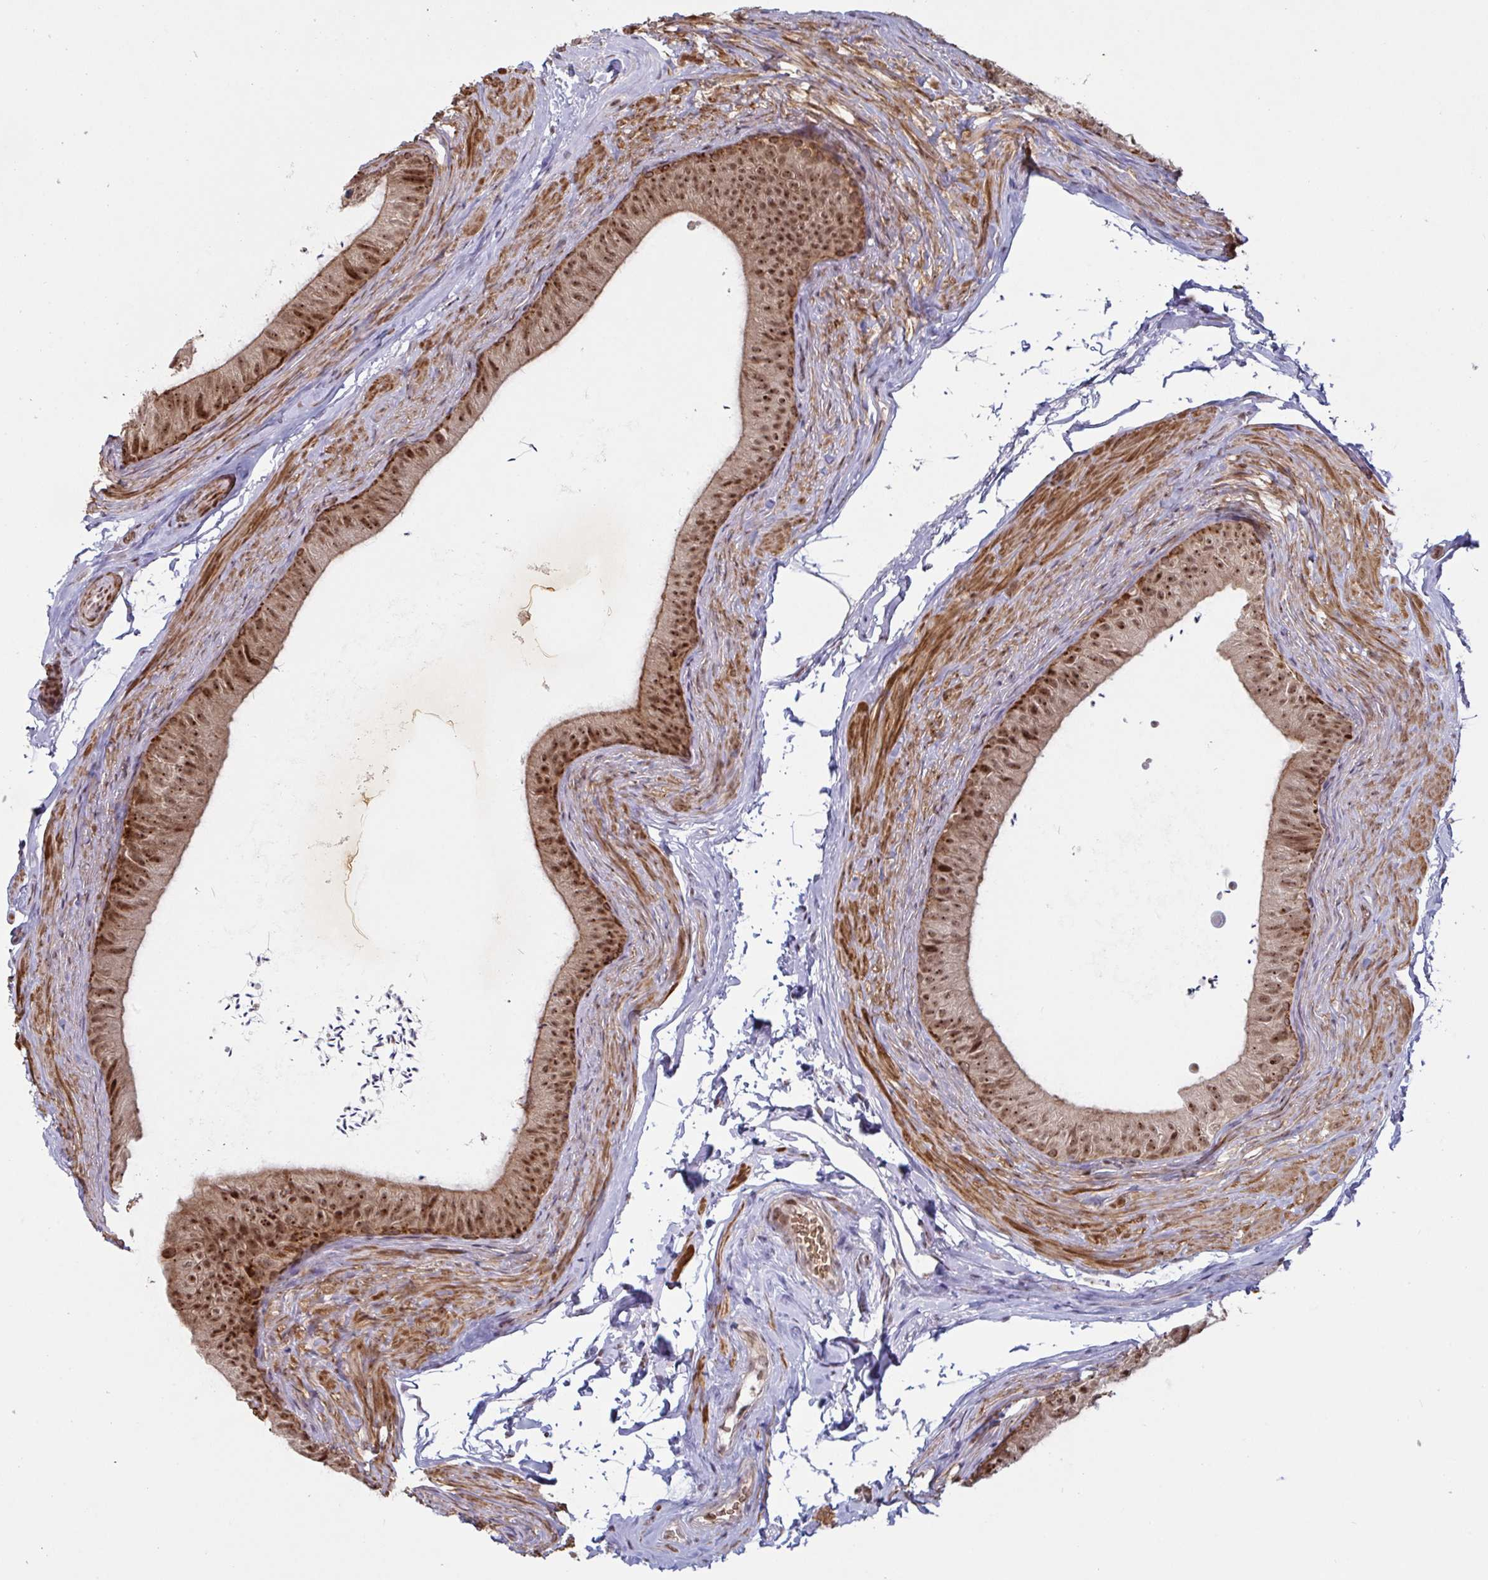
{"staining": {"intensity": "strong", "quantity": ">75%", "location": "nuclear"}, "tissue": "epididymis", "cell_type": "Glandular cells", "image_type": "normal", "snomed": [{"axis": "morphology", "description": "Normal tissue, NOS"}, {"axis": "topography", "description": "Epididymis, spermatic cord, NOS"}, {"axis": "topography", "description": "Epididymis"}, {"axis": "topography", "description": "Peripheral nerve tissue"}], "caption": "Approximately >75% of glandular cells in normal human epididymis exhibit strong nuclear protein expression as visualized by brown immunohistochemical staining.", "gene": "NLRP13", "patient": {"sex": "male", "age": 29}}